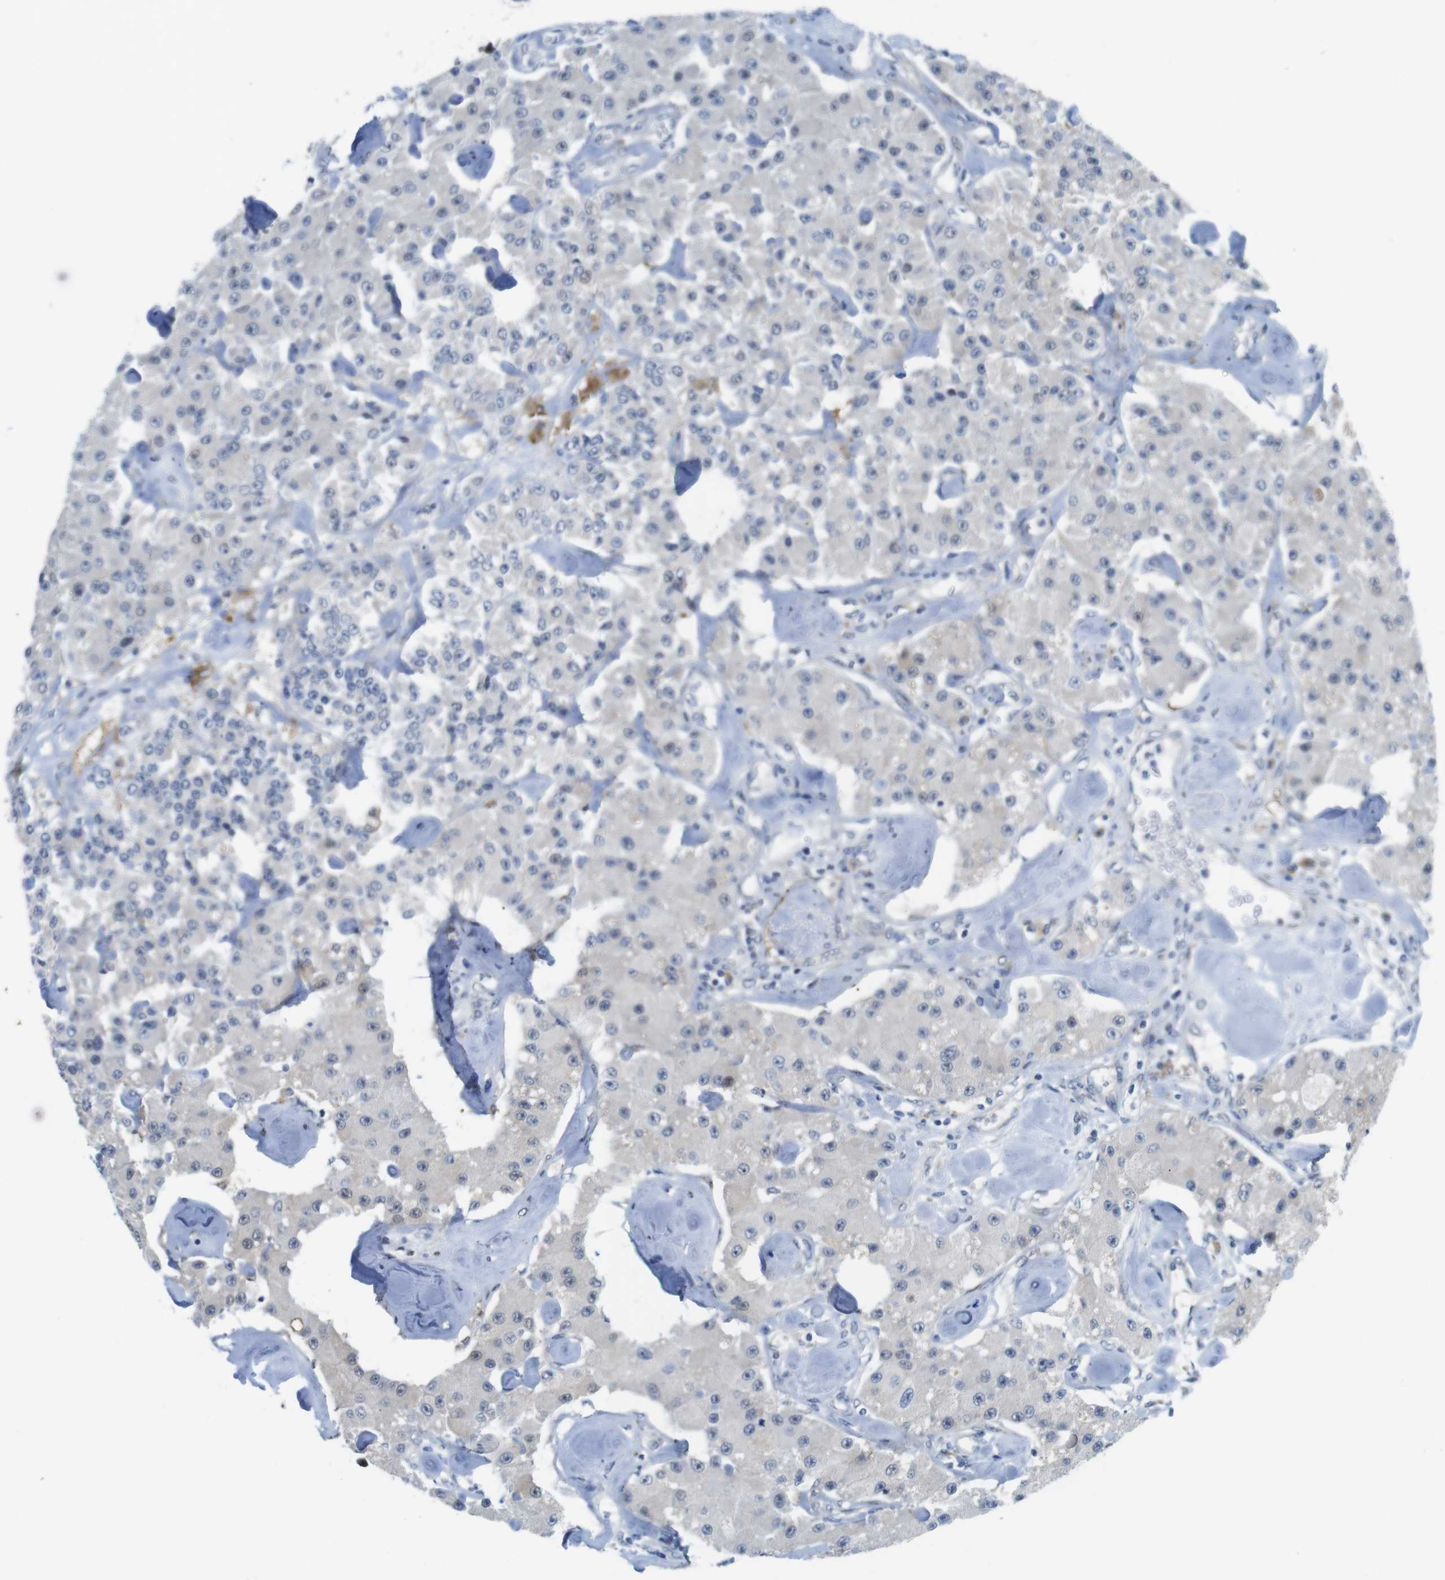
{"staining": {"intensity": "negative", "quantity": "none", "location": "none"}, "tissue": "carcinoid", "cell_type": "Tumor cells", "image_type": "cancer", "snomed": [{"axis": "morphology", "description": "Carcinoid, malignant, NOS"}, {"axis": "topography", "description": "Pancreas"}], "caption": "There is no significant expression in tumor cells of carcinoid (malignant).", "gene": "CASP2", "patient": {"sex": "male", "age": 41}}